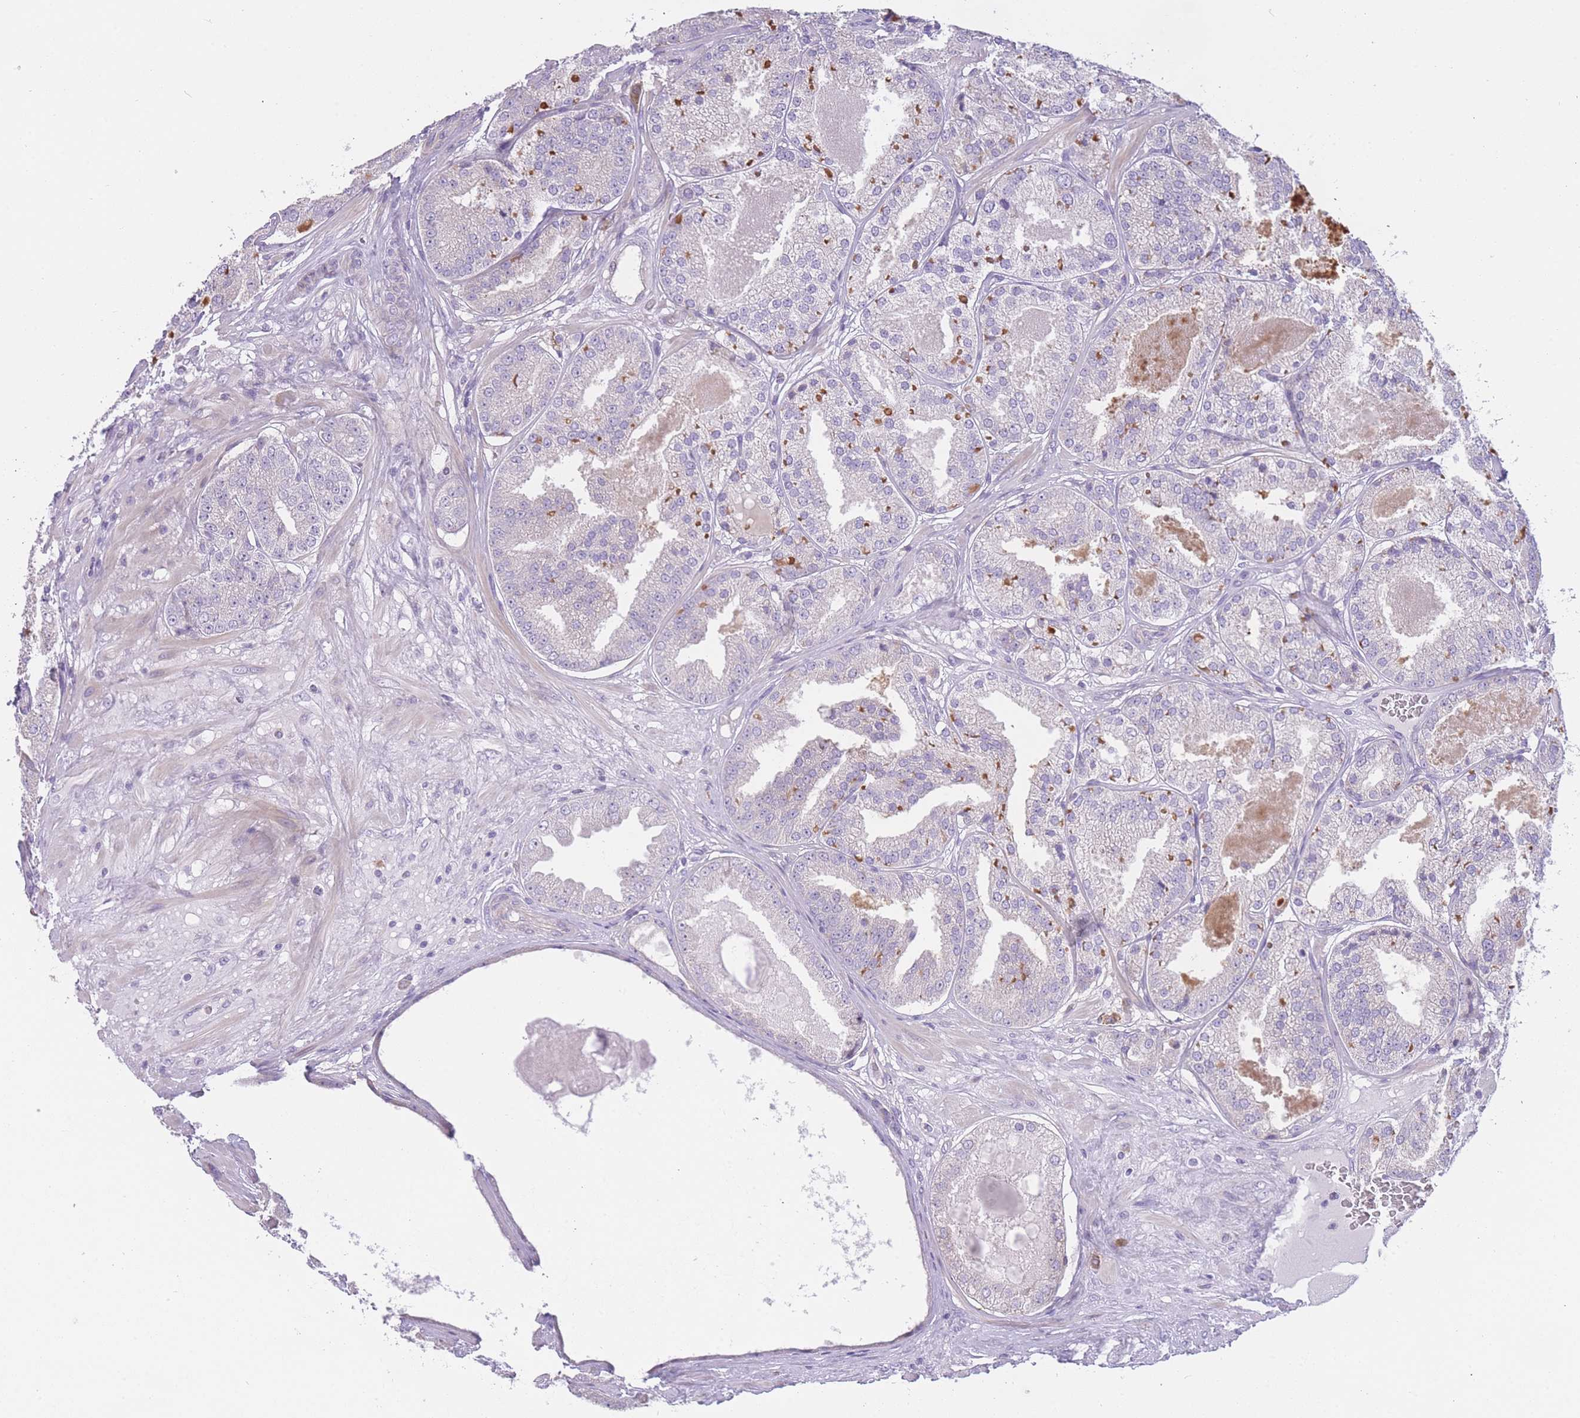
{"staining": {"intensity": "negative", "quantity": "none", "location": "none"}, "tissue": "prostate cancer", "cell_type": "Tumor cells", "image_type": "cancer", "snomed": [{"axis": "morphology", "description": "Adenocarcinoma, High grade"}, {"axis": "topography", "description": "Prostate"}], "caption": "IHC histopathology image of prostate cancer (high-grade adenocarcinoma) stained for a protein (brown), which exhibits no expression in tumor cells.", "gene": "IMPG1", "patient": {"sex": "male", "age": 63}}